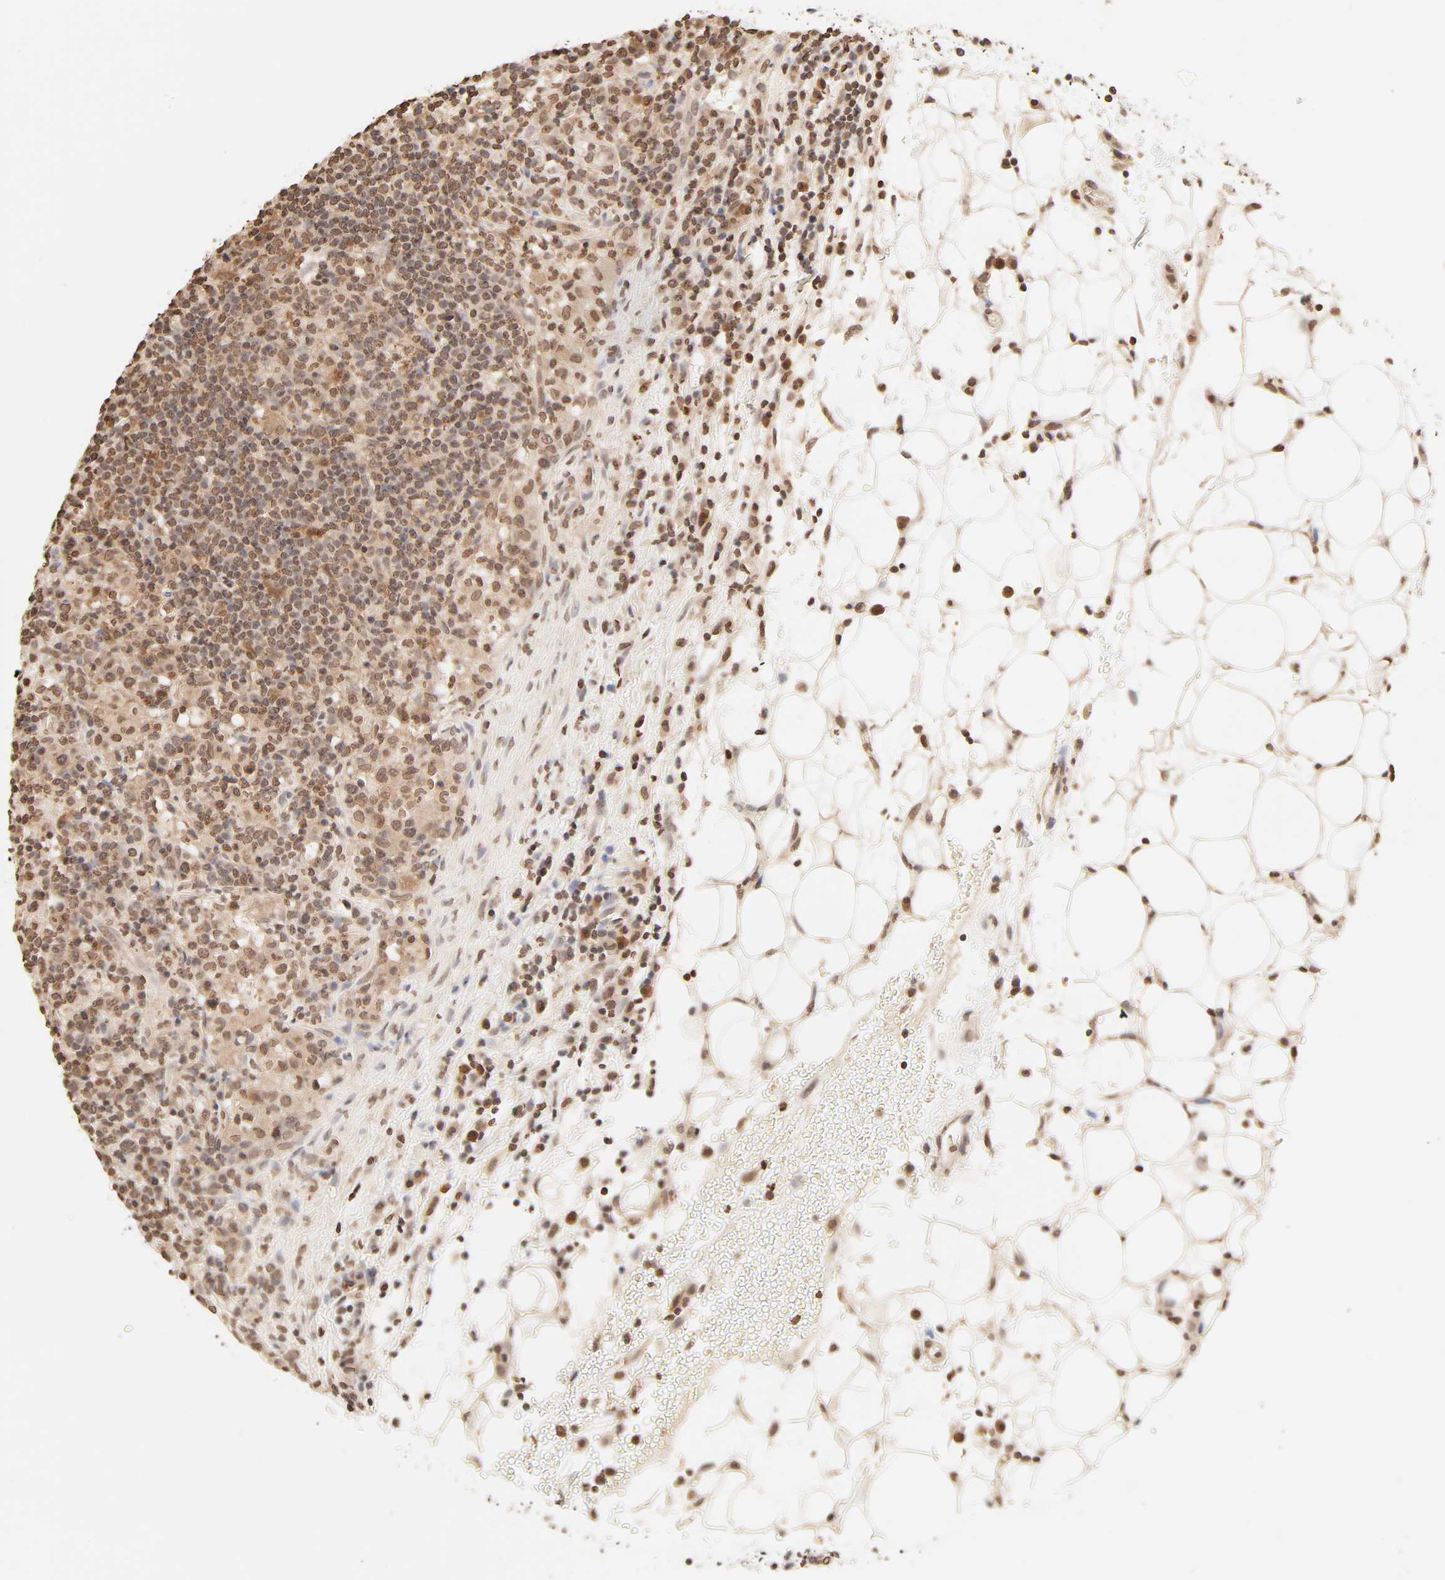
{"staining": {"intensity": "moderate", "quantity": ">75%", "location": "cytoplasmic/membranous,nuclear"}, "tissue": "lymphoma", "cell_type": "Tumor cells", "image_type": "cancer", "snomed": [{"axis": "morphology", "description": "Hodgkin's disease, NOS"}, {"axis": "topography", "description": "Lymph node"}], "caption": "Immunohistochemistry (IHC) (DAB (3,3'-diaminobenzidine)) staining of Hodgkin's disease demonstrates moderate cytoplasmic/membranous and nuclear protein positivity in about >75% of tumor cells.", "gene": "TBL1X", "patient": {"sex": "male", "age": 65}}